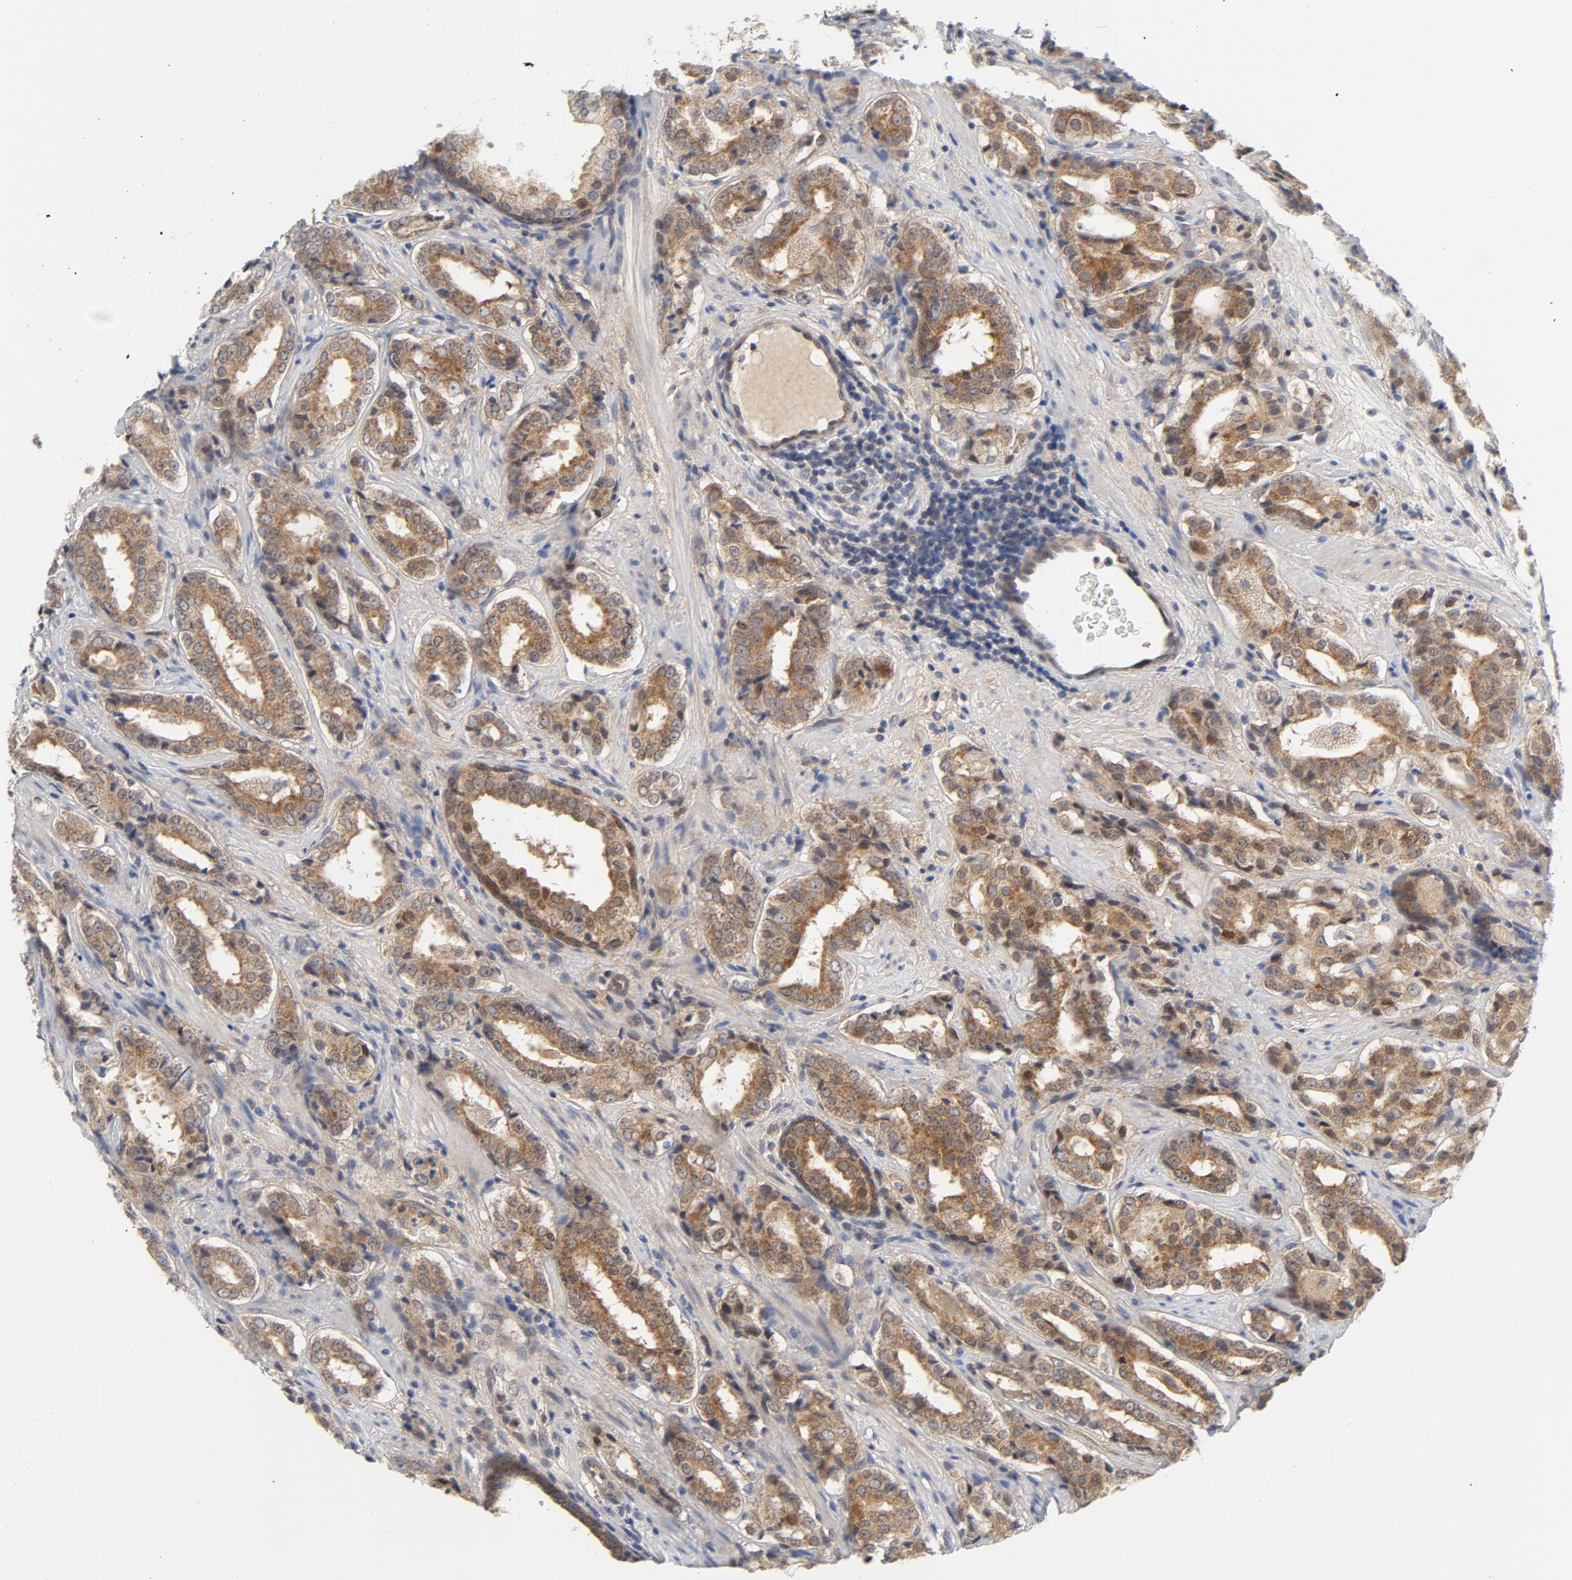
{"staining": {"intensity": "strong", "quantity": ">75%", "location": "cytoplasmic/membranous"}, "tissue": "prostate cancer", "cell_type": "Tumor cells", "image_type": "cancer", "snomed": [{"axis": "morphology", "description": "Adenocarcinoma, Medium grade"}, {"axis": "topography", "description": "Prostate"}], "caption": "Protein staining of prostate cancer tissue displays strong cytoplasmic/membranous expression in approximately >75% of tumor cells.", "gene": "BAD", "patient": {"sex": "male", "age": 60}}